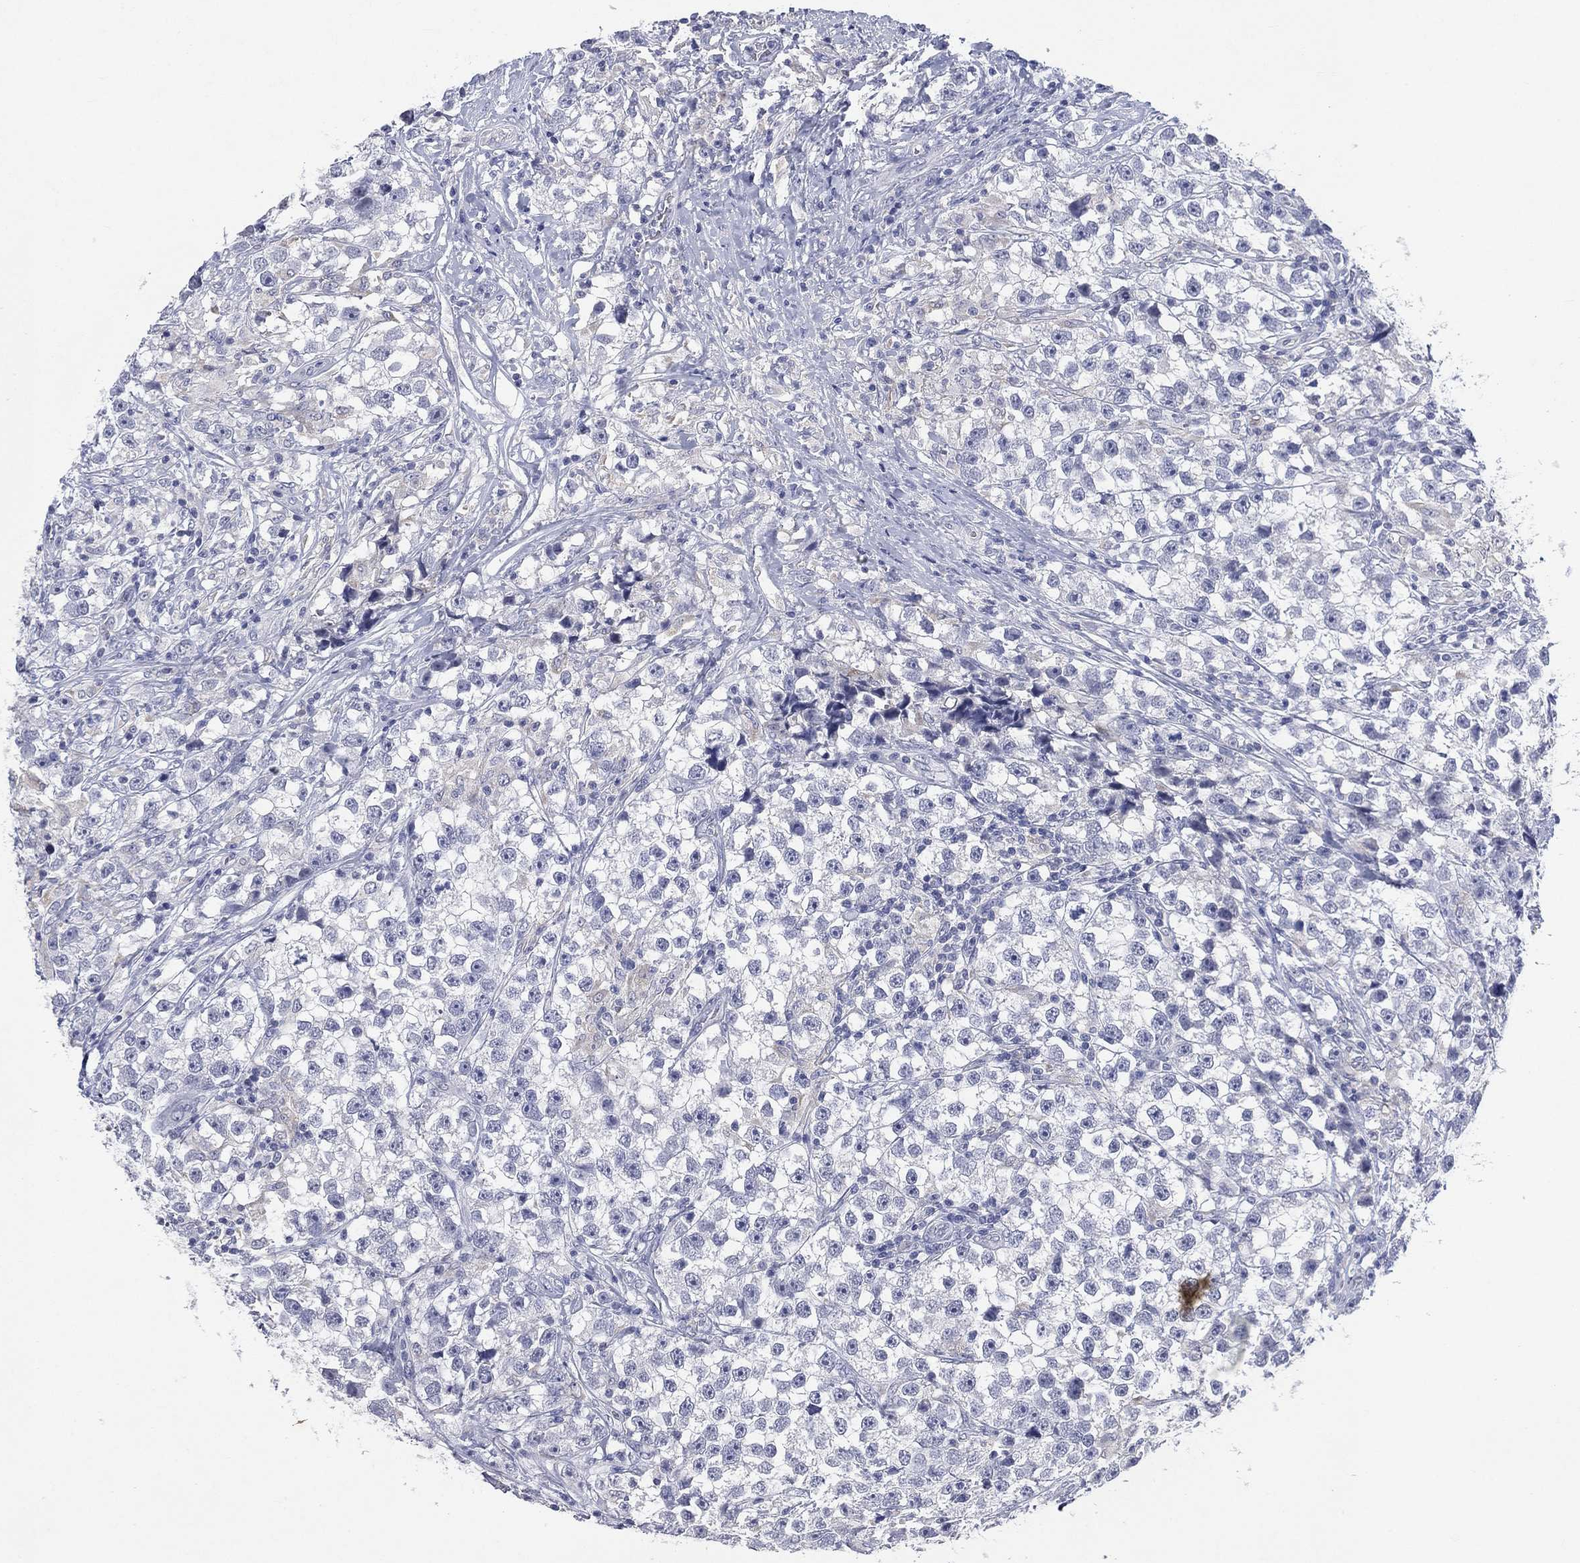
{"staining": {"intensity": "negative", "quantity": "none", "location": "none"}, "tissue": "testis cancer", "cell_type": "Tumor cells", "image_type": "cancer", "snomed": [{"axis": "morphology", "description": "Seminoma, NOS"}, {"axis": "topography", "description": "Testis"}], "caption": "IHC of human seminoma (testis) reveals no staining in tumor cells.", "gene": "KRT35", "patient": {"sex": "male", "age": 46}}